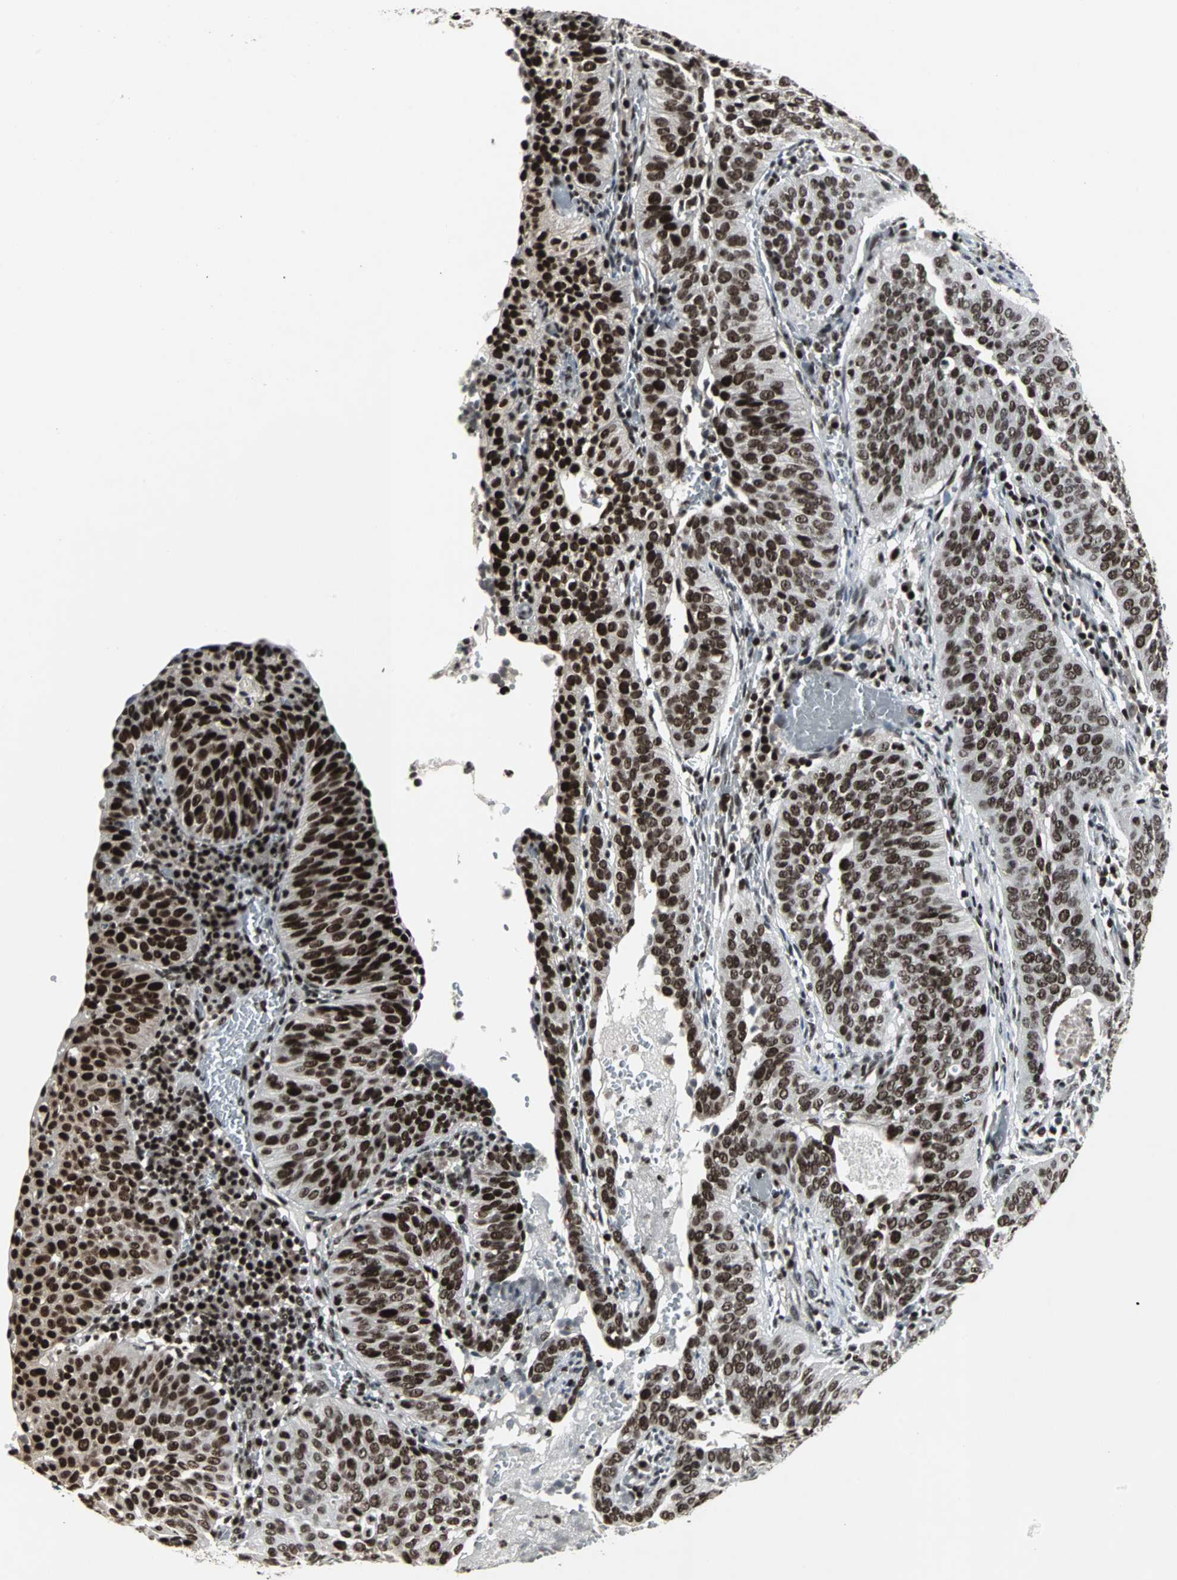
{"staining": {"intensity": "strong", "quantity": ">75%", "location": "nuclear"}, "tissue": "cervical cancer", "cell_type": "Tumor cells", "image_type": "cancer", "snomed": [{"axis": "morphology", "description": "Squamous cell carcinoma, NOS"}, {"axis": "topography", "description": "Cervix"}], "caption": "Cervical cancer (squamous cell carcinoma) stained with a brown dye reveals strong nuclear positive positivity in approximately >75% of tumor cells.", "gene": "PNKP", "patient": {"sex": "female", "age": 39}}